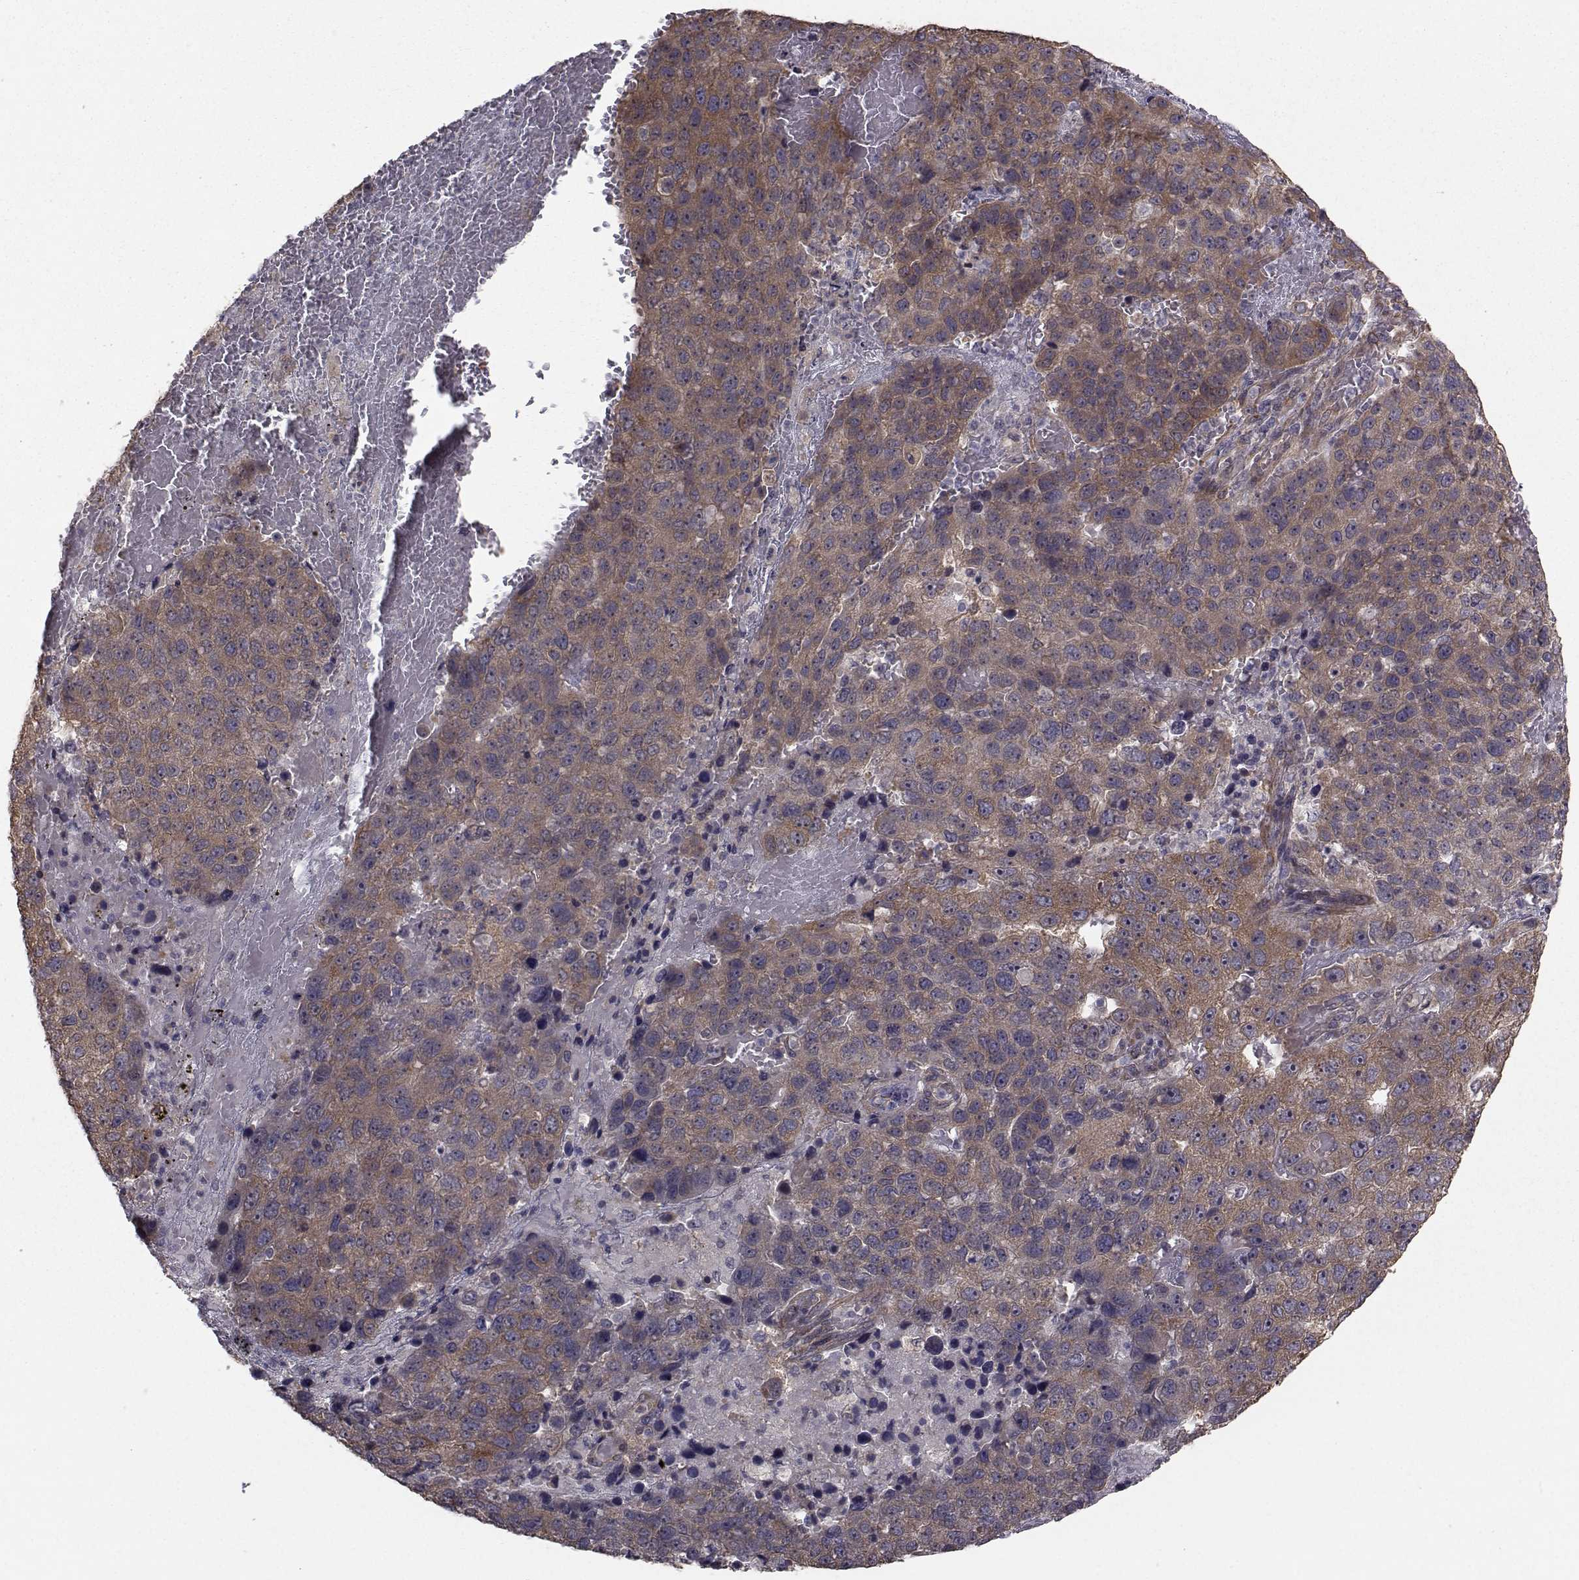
{"staining": {"intensity": "moderate", "quantity": "25%-75%", "location": "cytoplasmic/membranous"}, "tissue": "pancreatic cancer", "cell_type": "Tumor cells", "image_type": "cancer", "snomed": [{"axis": "morphology", "description": "Adenocarcinoma, NOS"}, {"axis": "topography", "description": "Pancreas"}], "caption": "Approximately 25%-75% of tumor cells in adenocarcinoma (pancreatic) display moderate cytoplasmic/membranous protein staining as visualized by brown immunohistochemical staining.", "gene": "TRIP10", "patient": {"sex": "female", "age": 61}}